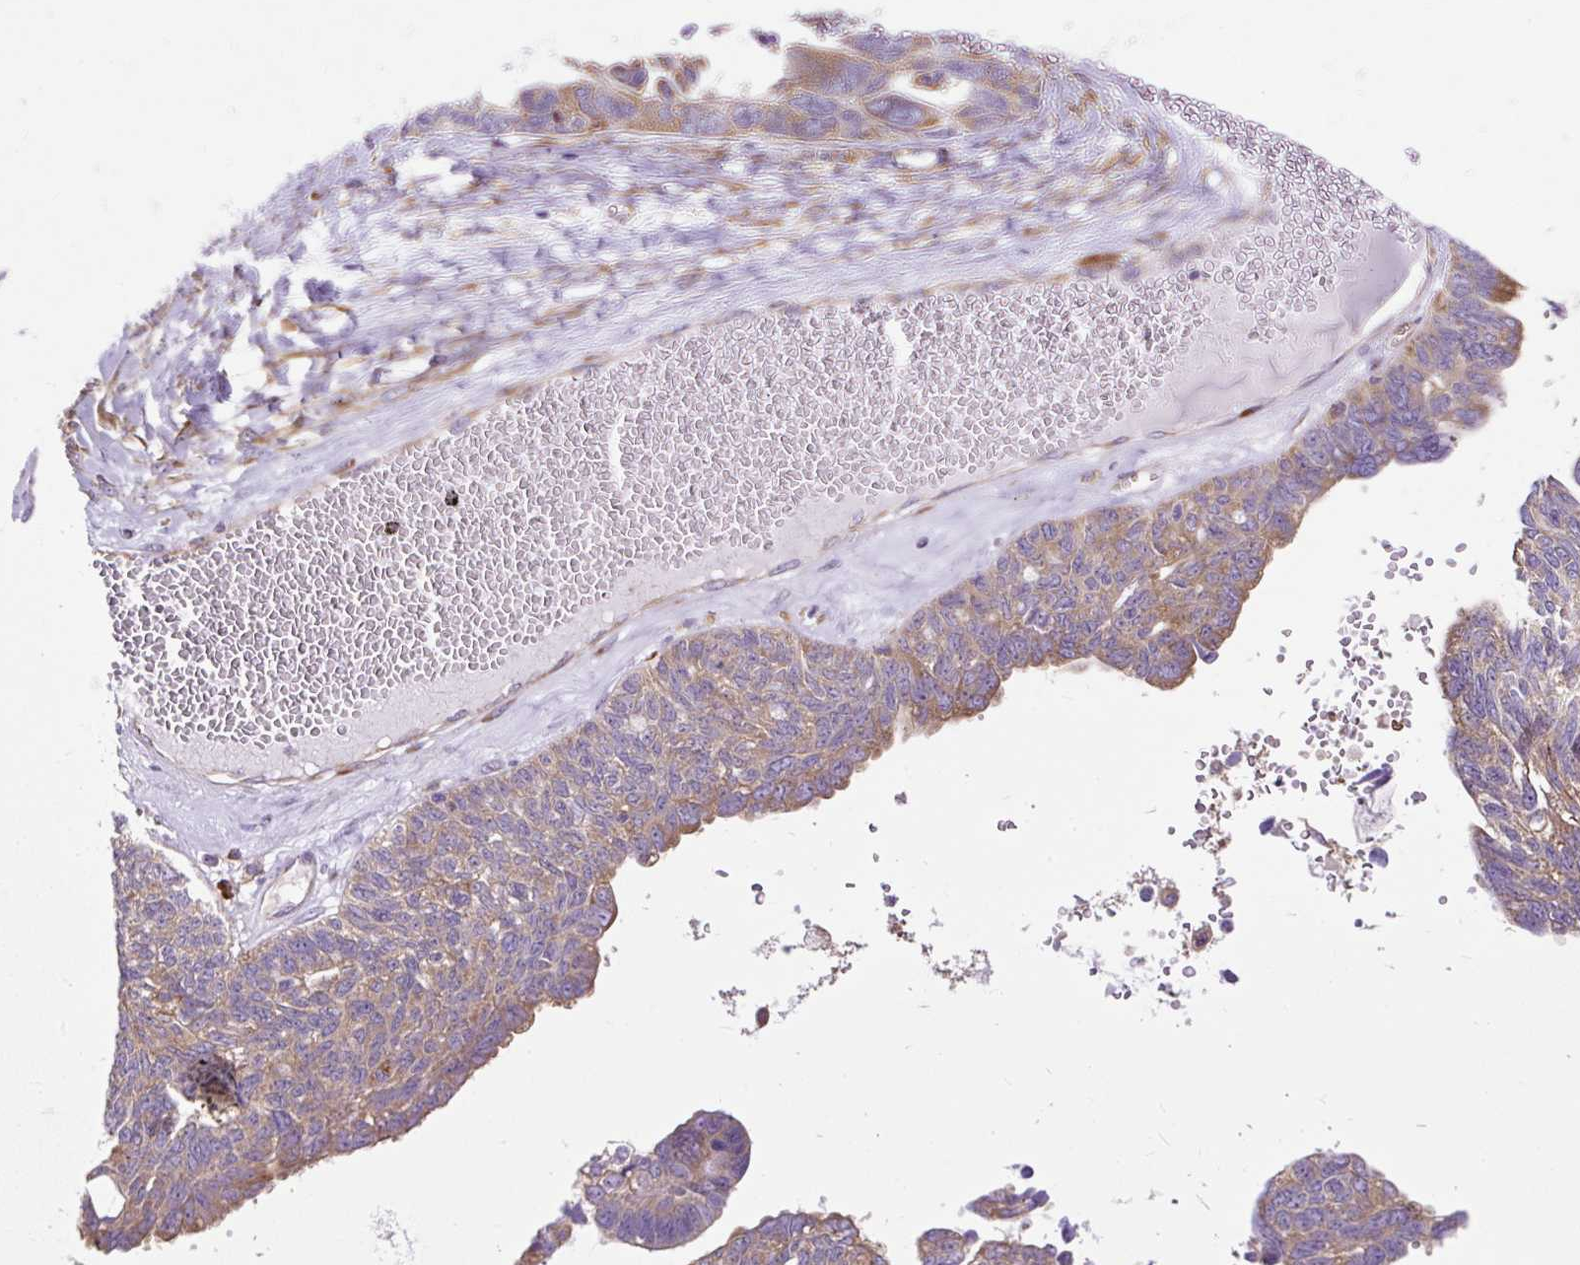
{"staining": {"intensity": "moderate", "quantity": "25%-75%", "location": "cytoplasmic/membranous"}, "tissue": "ovarian cancer", "cell_type": "Tumor cells", "image_type": "cancer", "snomed": [{"axis": "morphology", "description": "Cystadenocarcinoma, serous, NOS"}, {"axis": "topography", "description": "Ovary"}], "caption": "Ovarian cancer stained with a protein marker exhibits moderate staining in tumor cells.", "gene": "RPS5", "patient": {"sex": "female", "age": 79}}